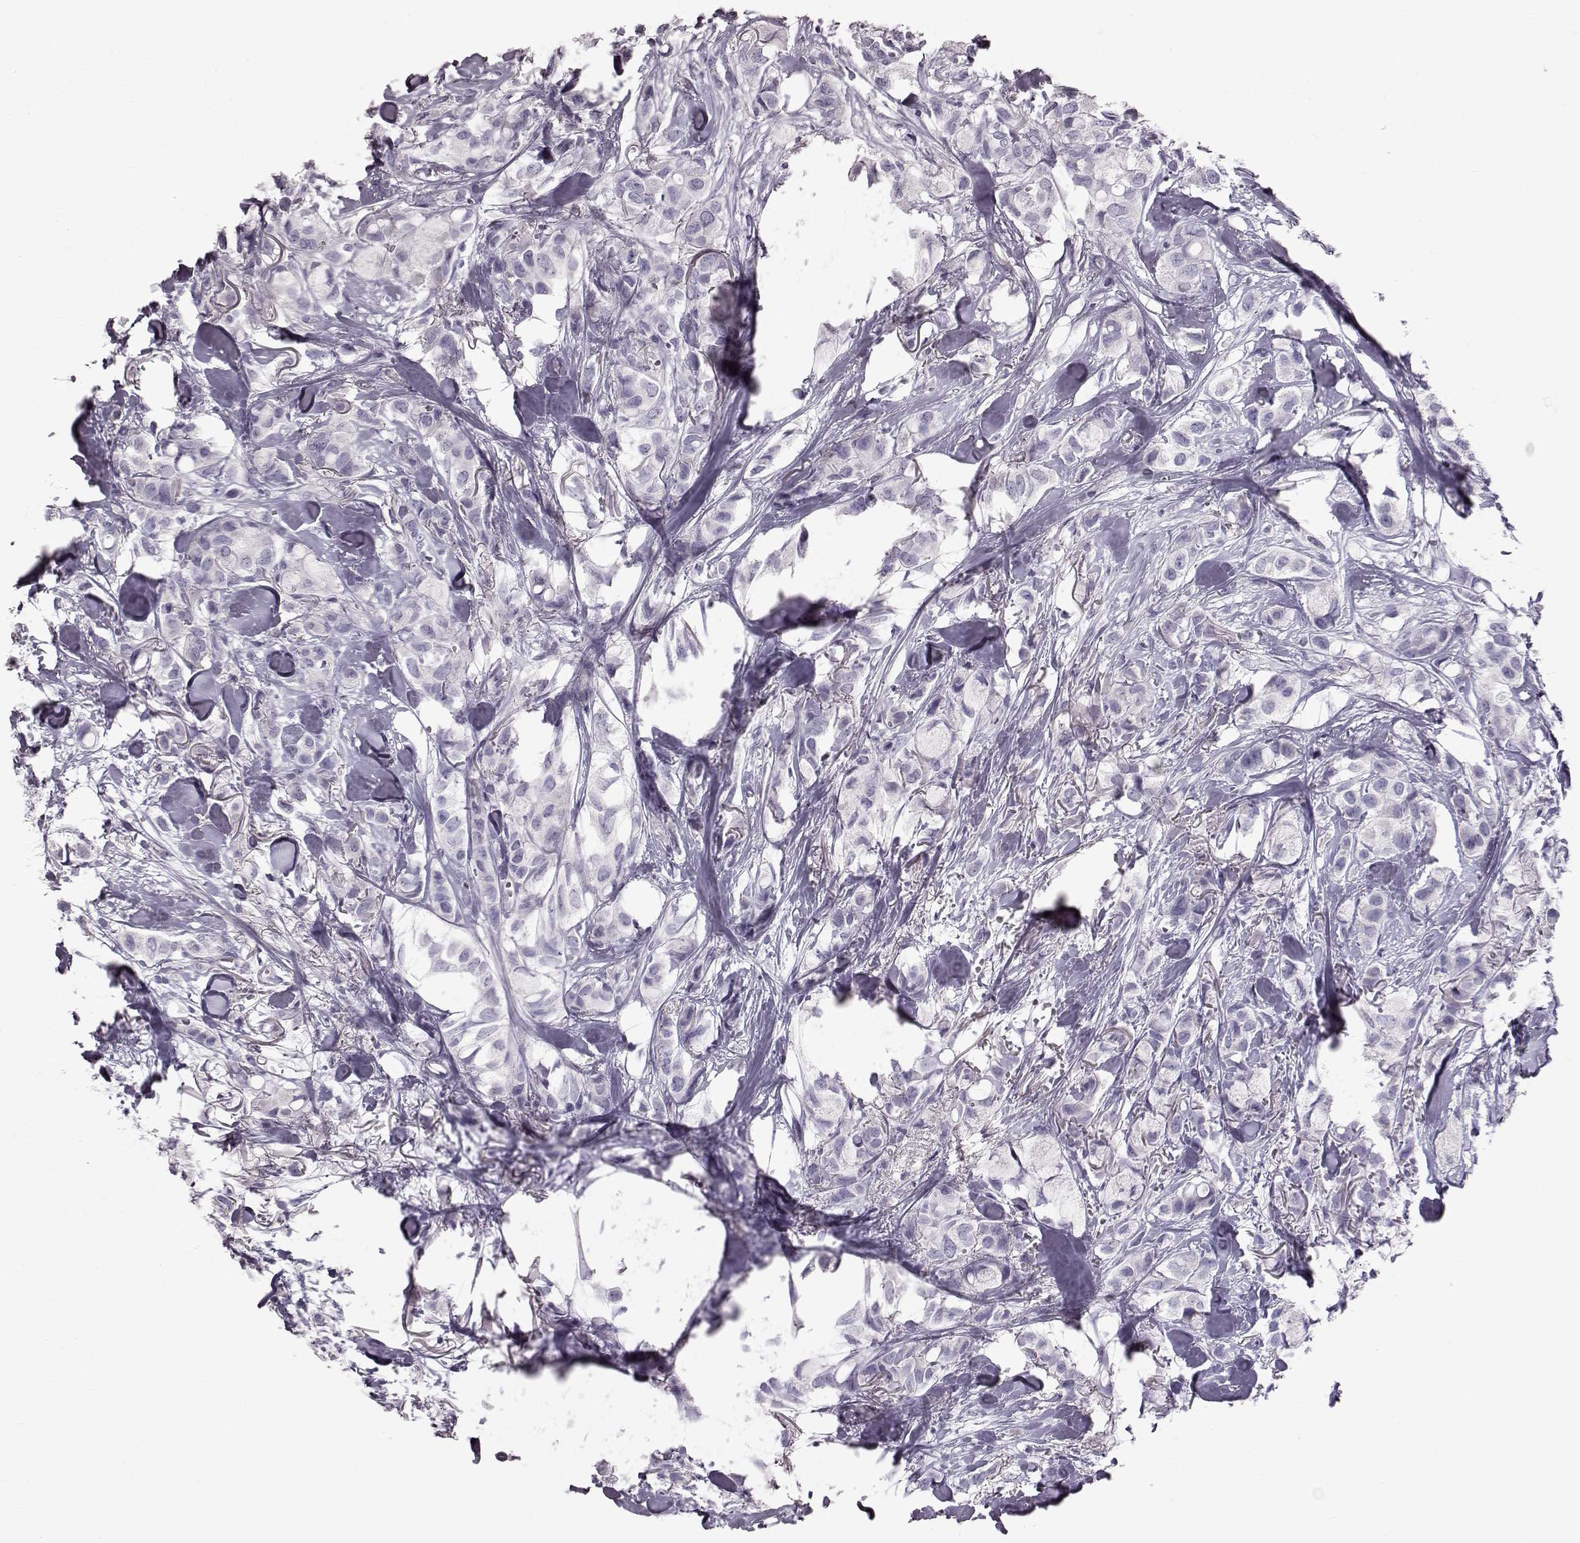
{"staining": {"intensity": "negative", "quantity": "none", "location": "none"}, "tissue": "breast cancer", "cell_type": "Tumor cells", "image_type": "cancer", "snomed": [{"axis": "morphology", "description": "Duct carcinoma"}, {"axis": "topography", "description": "Breast"}], "caption": "Breast cancer (intraductal carcinoma) was stained to show a protein in brown. There is no significant staining in tumor cells.", "gene": "TCHHL1", "patient": {"sex": "female", "age": 85}}